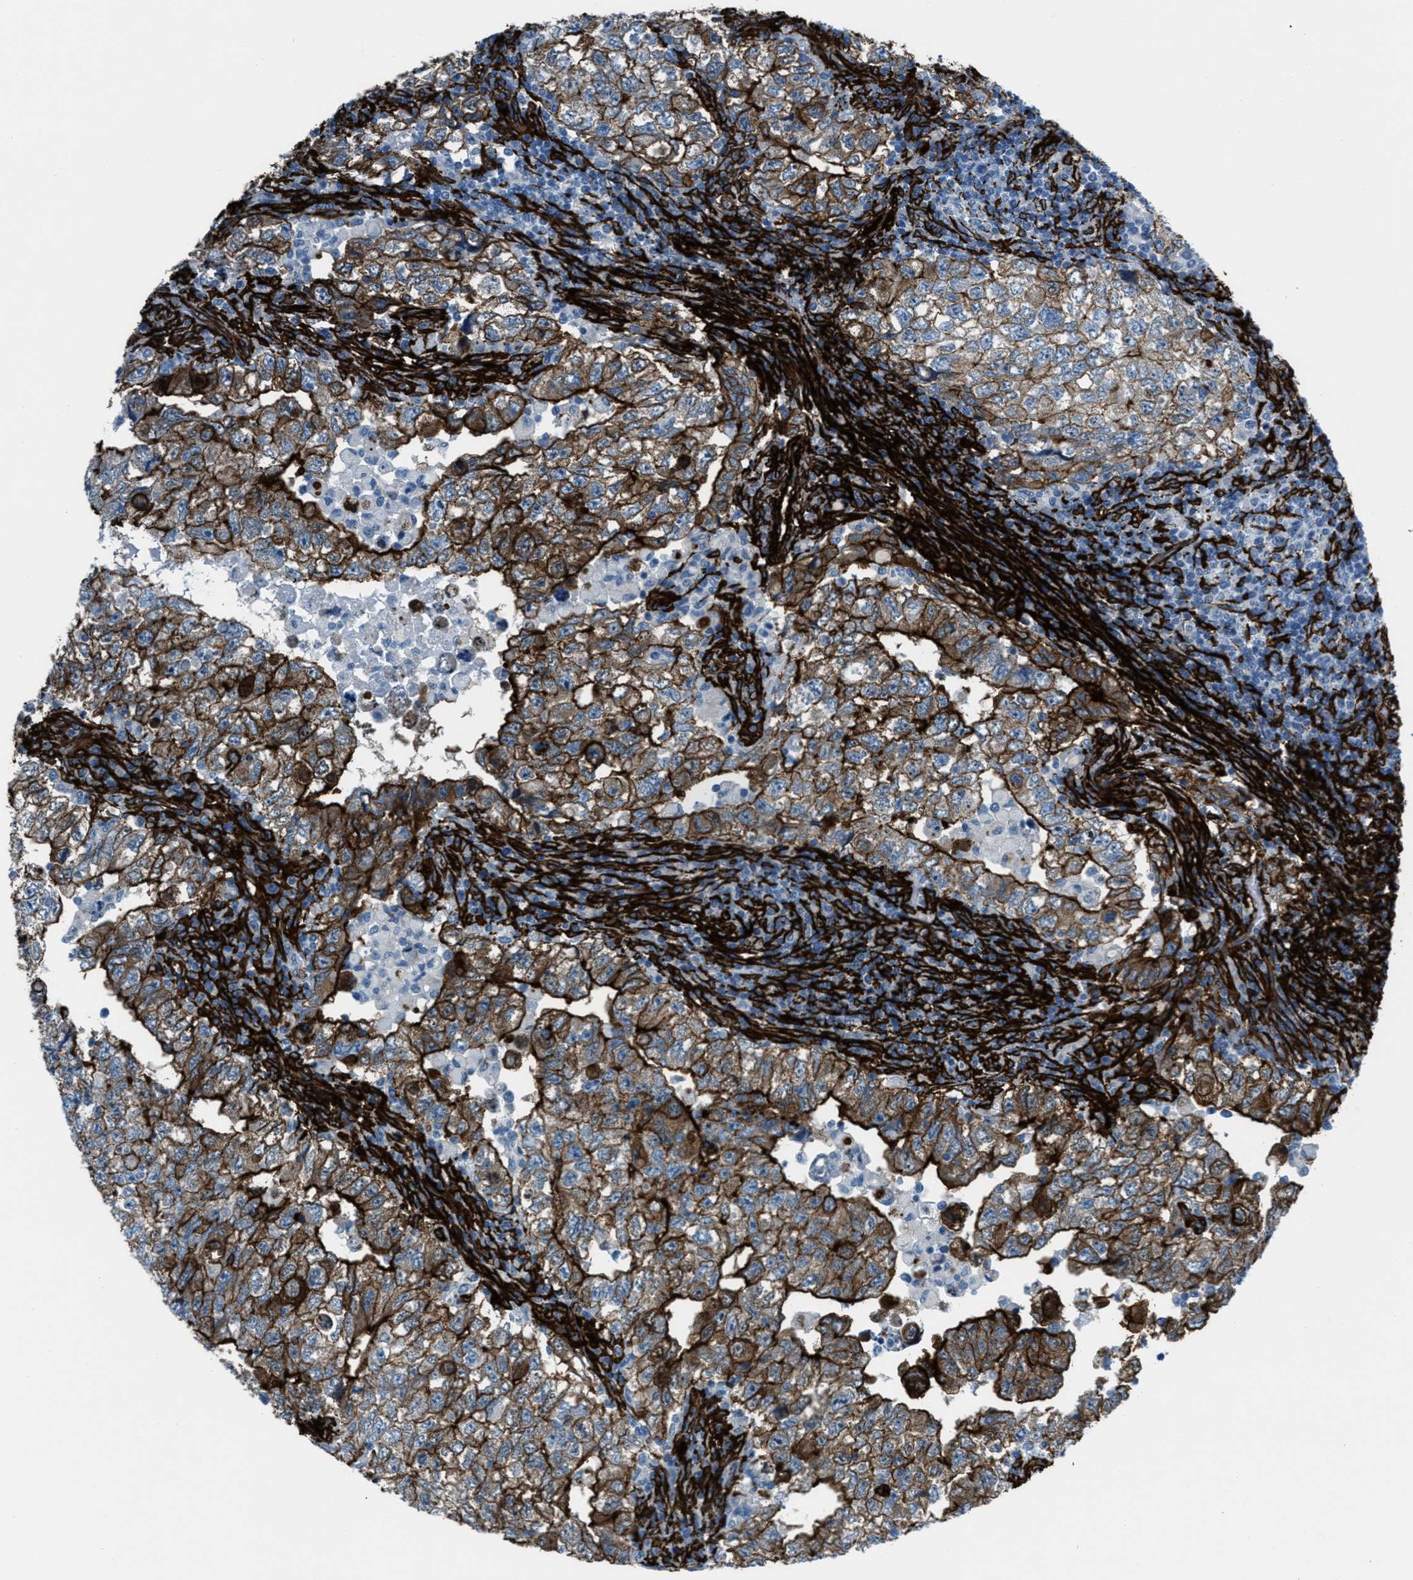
{"staining": {"intensity": "strong", "quantity": ">75%", "location": "cytoplasmic/membranous"}, "tissue": "testis cancer", "cell_type": "Tumor cells", "image_type": "cancer", "snomed": [{"axis": "morphology", "description": "Carcinoma, Embryonal, NOS"}, {"axis": "topography", "description": "Testis"}], "caption": "This is a photomicrograph of immunohistochemistry staining of embryonal carcinoma (testis), which shows strong staining in the cytoplasmic/membranous of tumor cells.", "gene": "CALD1", "patient": {"sex": "male", "age": 36}}